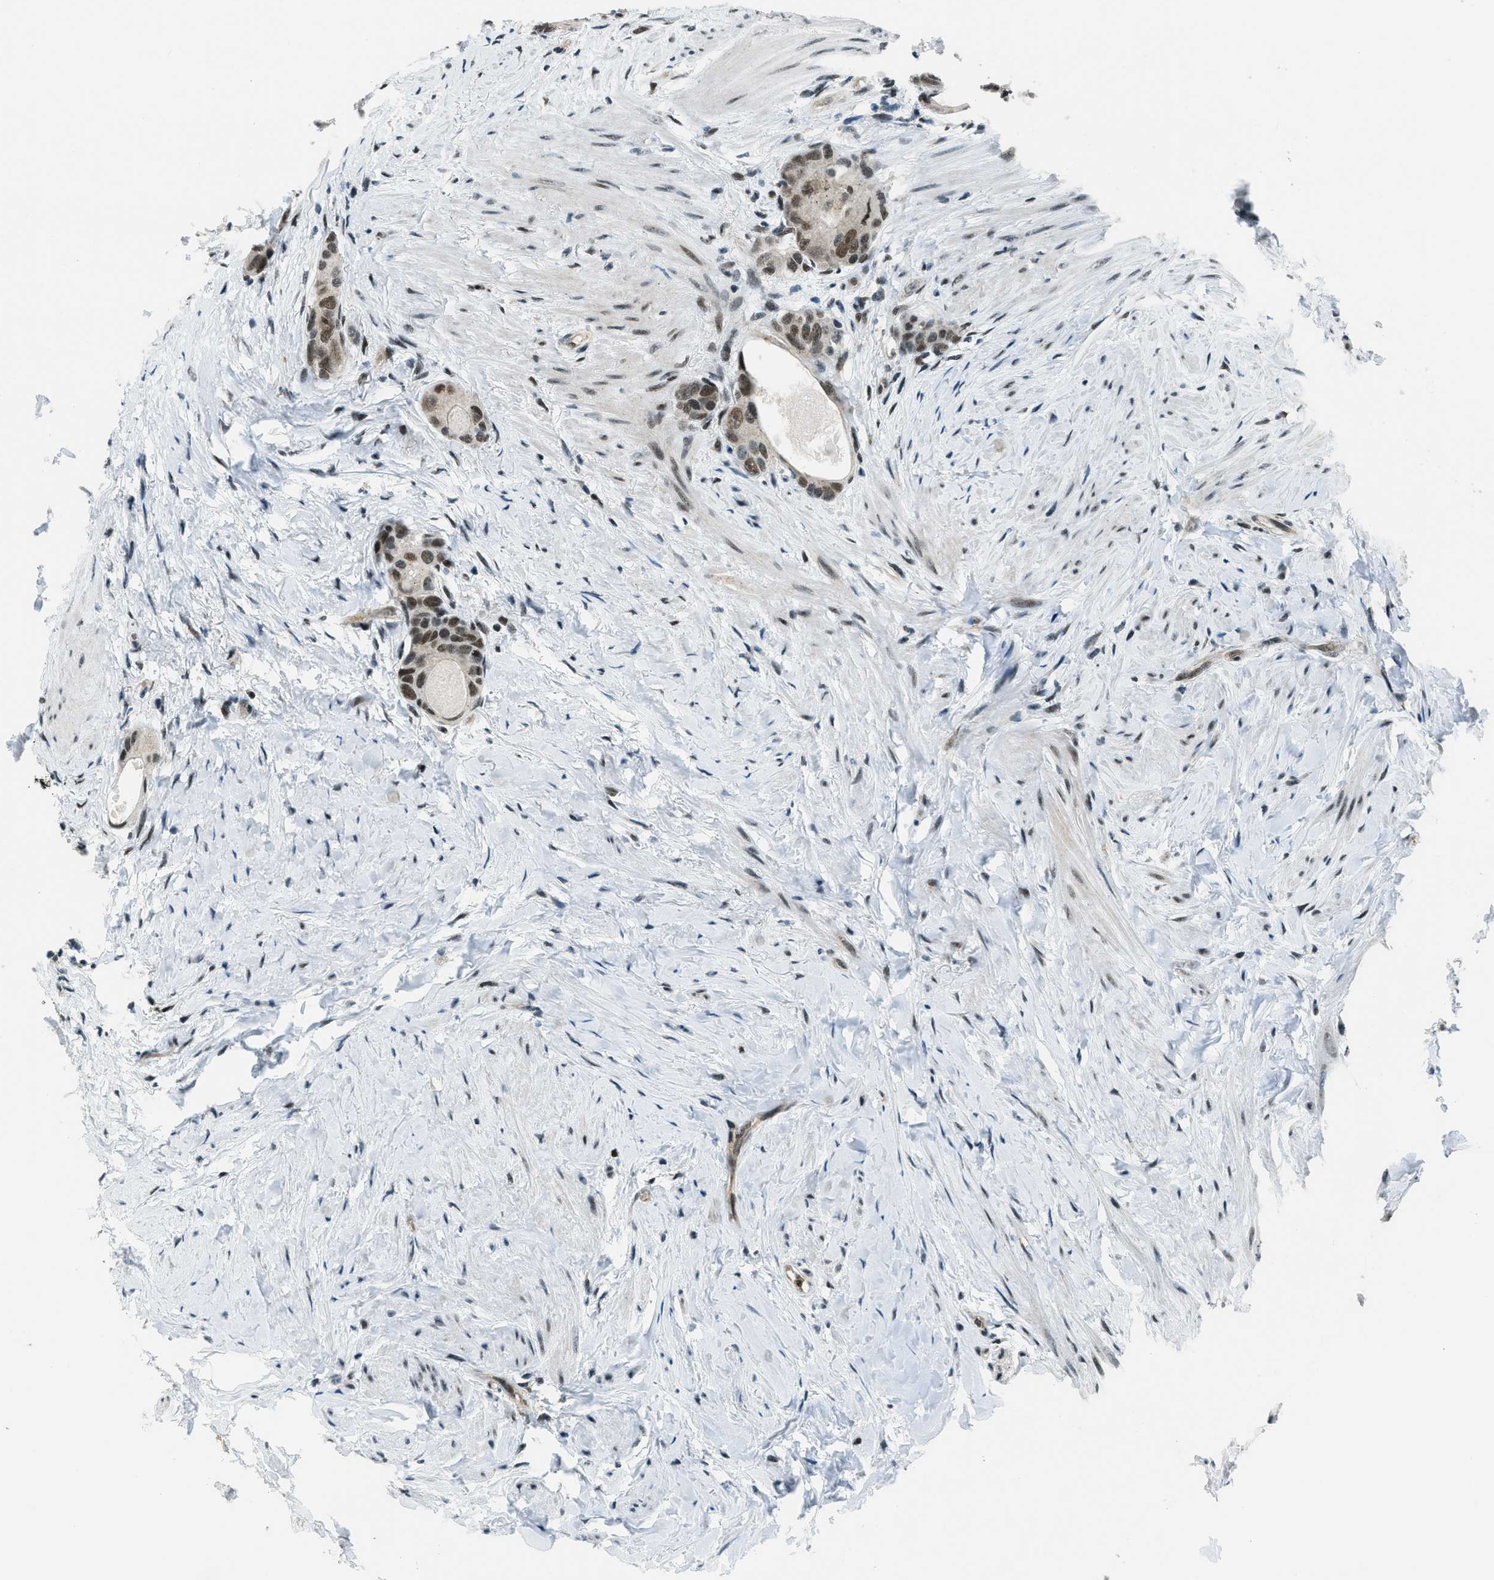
{"staining": {"intensity": "moderate", "quantity": ">75%", "location": "nuclear"}, "tissue": "colorectal cancer", "cell_type": "Tumor cells", "image_type": "cancer", "snomed": [{"axis": "morphology", "description": "Adenocarcinoma, NOS"}, {"axis": "topography", "description": "Rectum"}], "caption": "Colorectal cancer (adenocarcinoma) stained with immunohistochemistry (IHC) displays moderate nuclear positivity in approximately >75% of tumor cells.", "gene": "KLF6", "patient": {"sex": "male", "age": 51}}